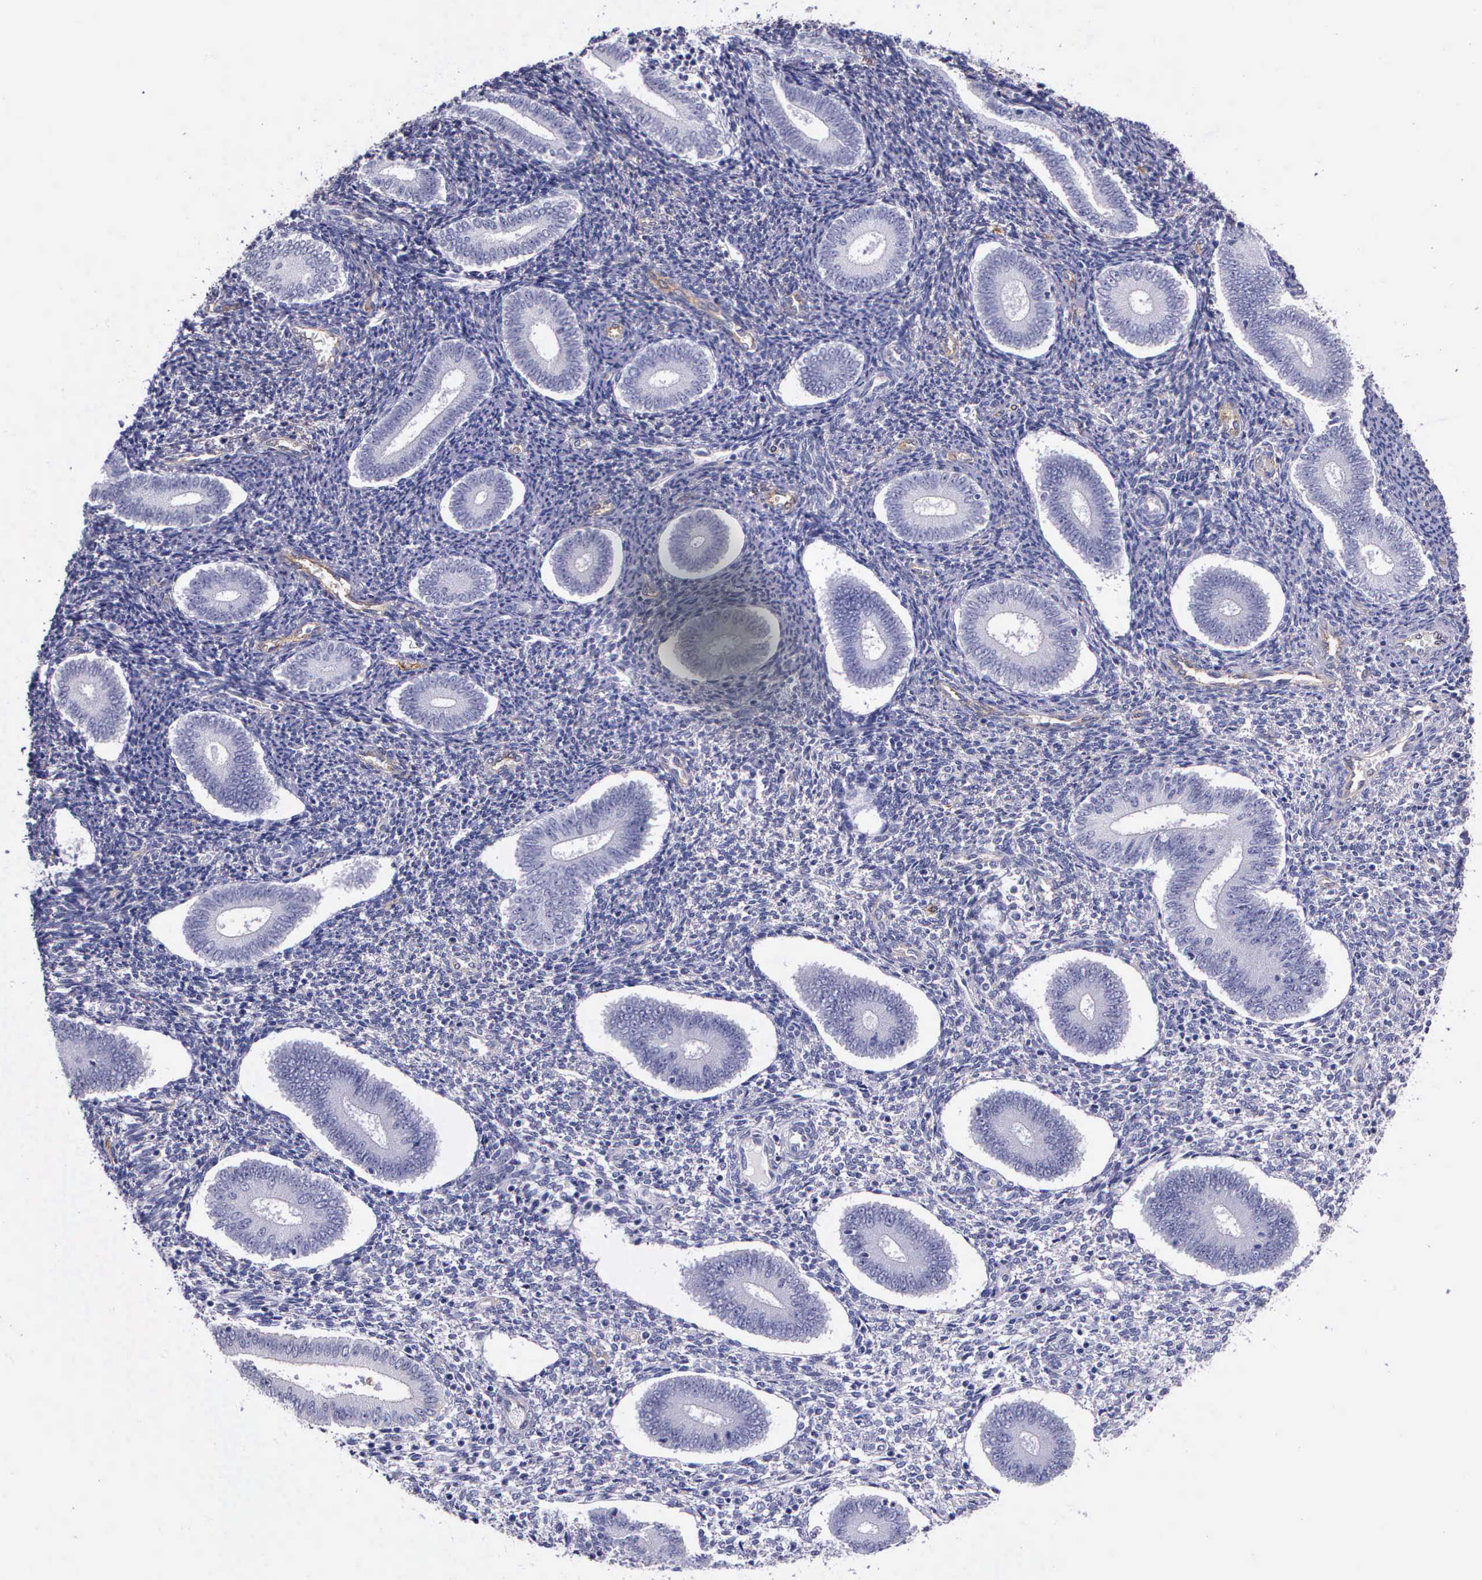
{"staining": {"intensity": "weak", "quantity": "<25%", "location": "cytoplasmic/membranous"}, "tissue": "endometrium", "cell_type": "Cells in endometrial stroma", "image_type": "normal", "snomed": [{"axis": "morphology", "description": "Normal tissue, NOS"}, {"axis": "topography", "description": "Endometrium"}], "caption": "High power microscopy micrograph of an IHC photomicrograph of unremarkable endometrium, revealing no significant positivity in cells in endometrial stroma.", "gene": "AHNAK2", "patient": {"sex": "female", "age": 35}}